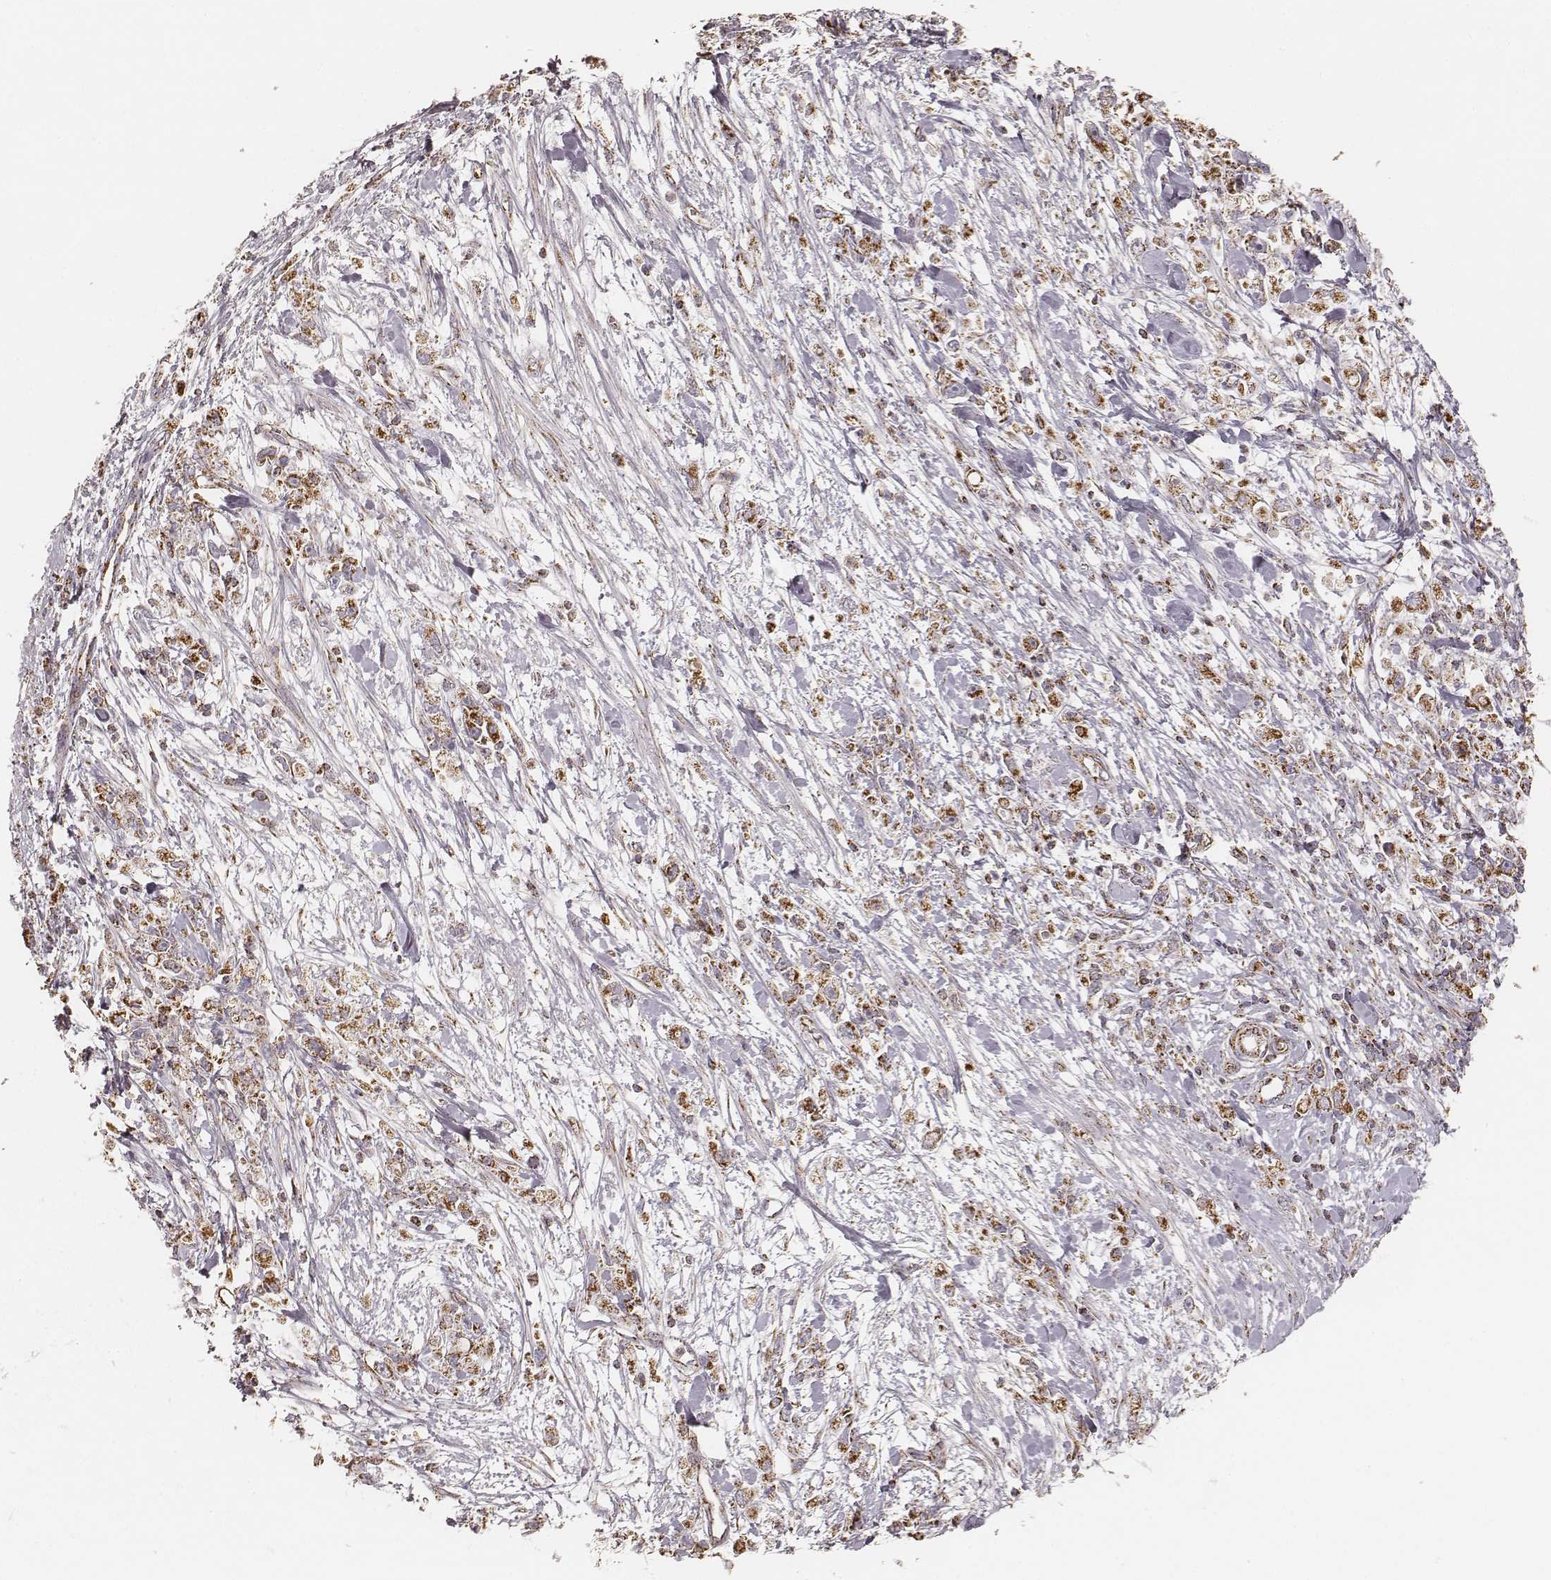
{"staining": {"intensity": "strong", "quantity": ">75%", "location": "cytoplasmic/membranous"}, "tissue": "stomach cancer", "cell_type": "Tumor cells", "image_type": "cancer", "snomed": [{"axis": "morphology", "description": "Adenocarcinoma, NOS"}, {"axis": "topography", "description": "Stomach"}], "caption": "Tumor cells show high levels of strong cytoplasmic/membranous expression in approximately >75% of cells in stomach cancer (adenocarcinoma). (IHC, brightfield microscopy, high magnification).", "gene": "CS", "patient": {"sex": "female", "age": 59}}